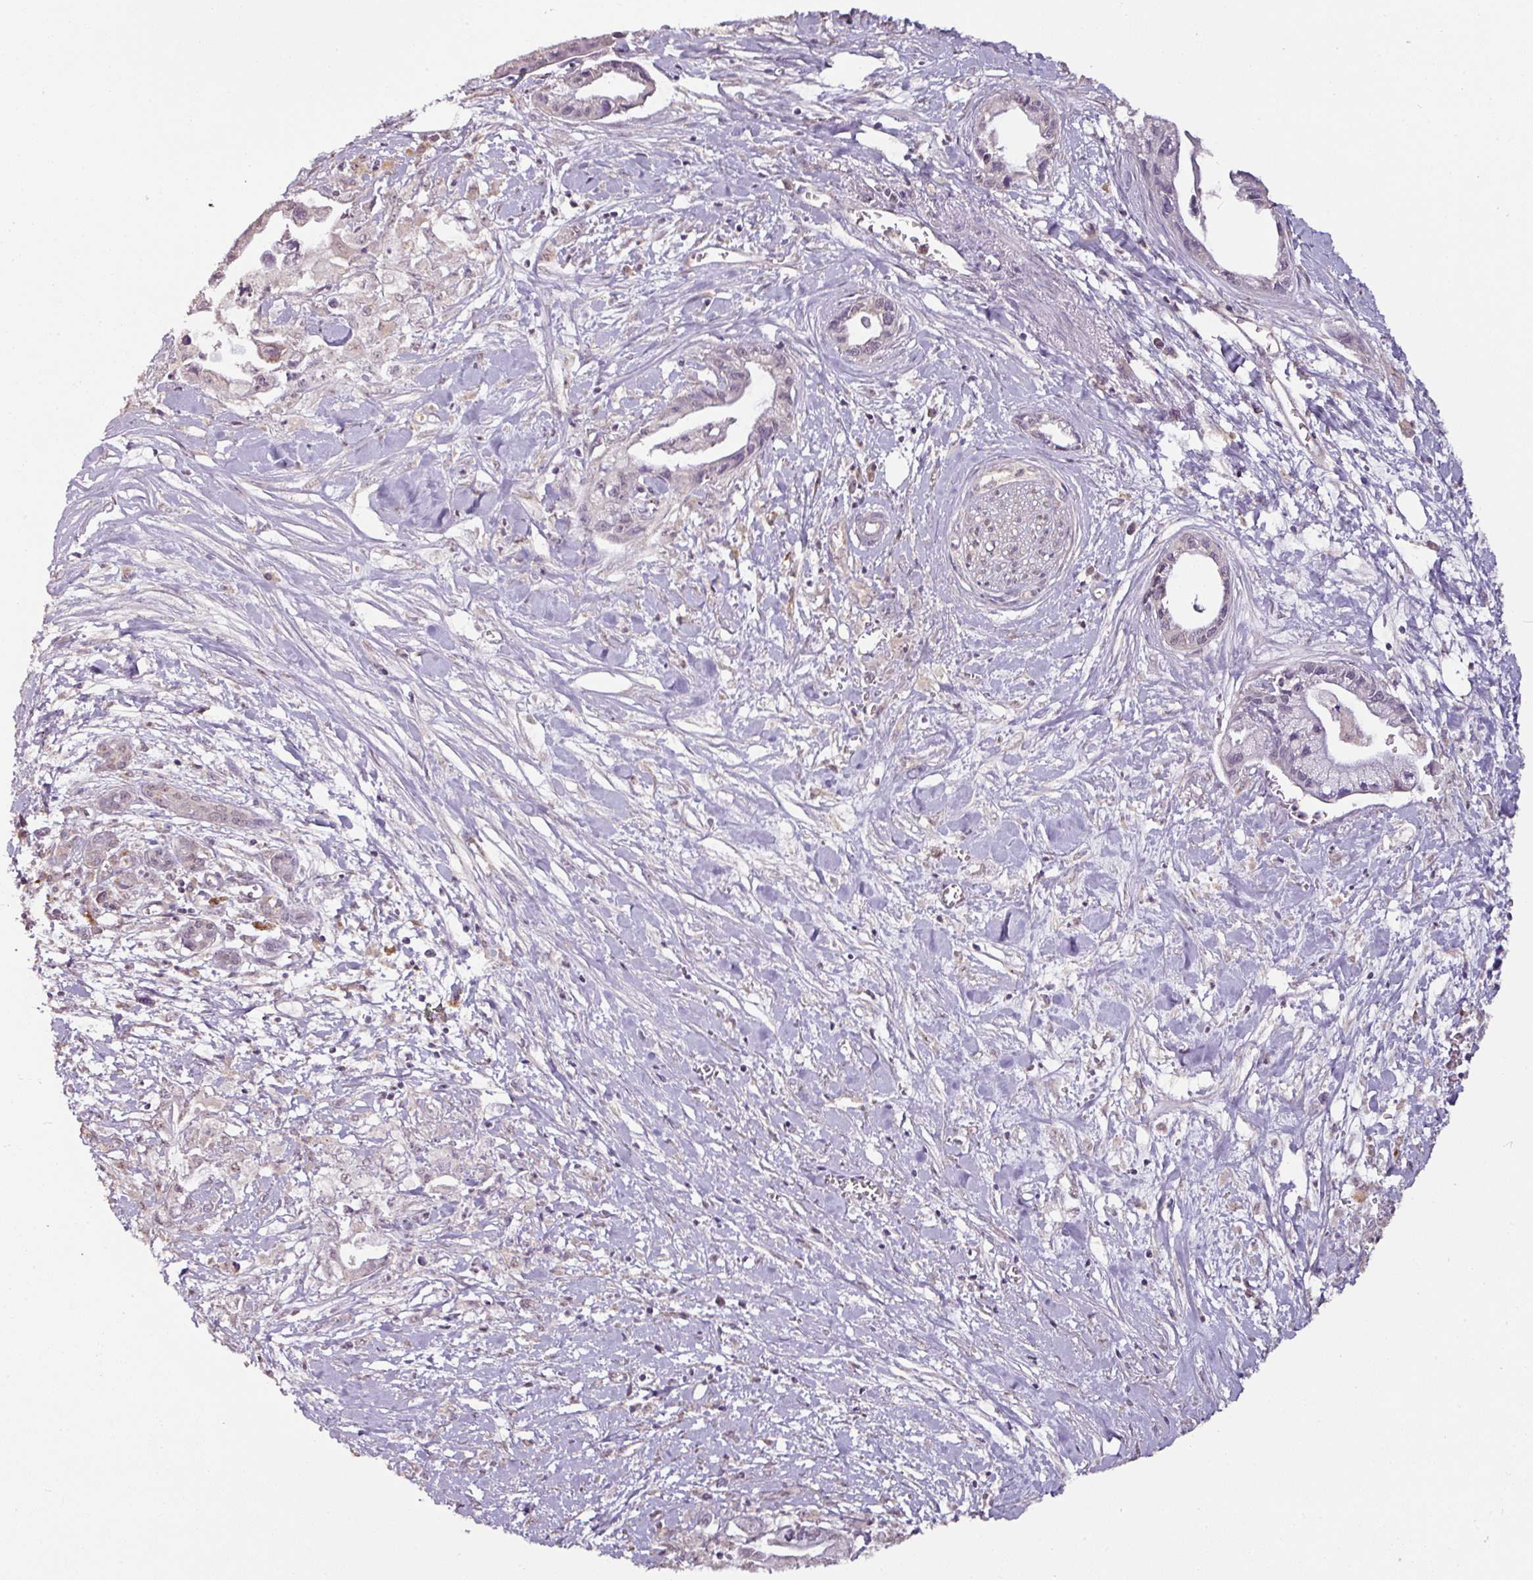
{"staining": {"intensity": "negative", "quantity": "none", "location": "none"}, "tissue": "pancreatic cancer", "cell_type": "Tumor cells", "image_type": "cancer", "snomed": [{"axis": "morphology", "description": "Adenocarcinoma, NOS"}, {"axis": "topography", "description": "Pancreas"}], "caption": "High magnification brightfield microscopy of pancreatic adenocarcinoma stained with DAB (brown) and counterstained with hematoxylin (blue): tumor cells show no significant staining. (Brightfield microscopy of DAB immunohistochemistry at high magnification).", "gene": "RPL38", "patient": {"sex": "male", "age": 61}}